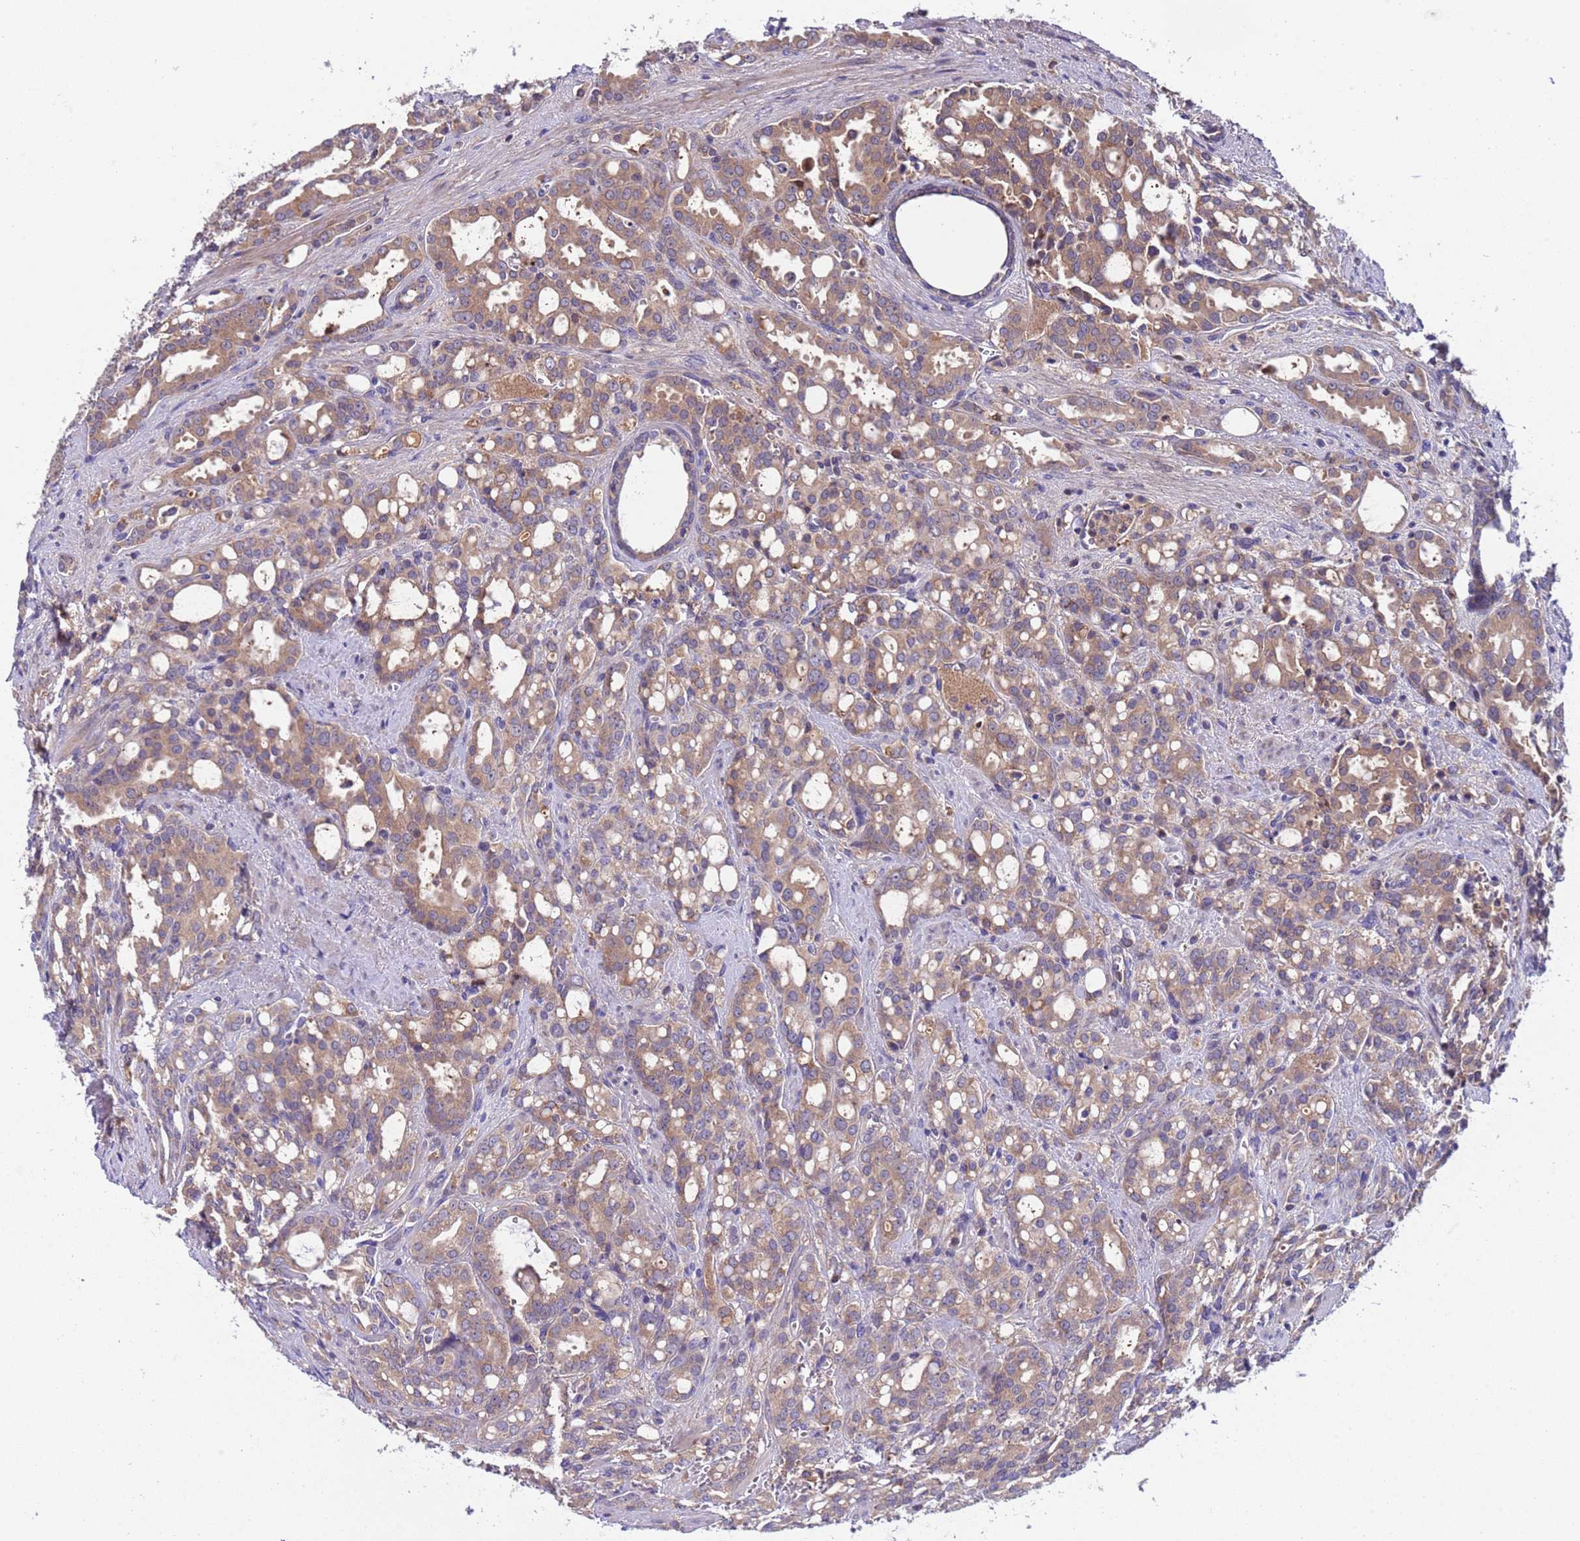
{"staining": {"intensity": "moderate", "quantity": ">75%", "location": "cytoplasmic/membranous"}, "tissue": "prostate cancer", "cell_type": "Tumor cells", "image_type": "cancer", "snomed": [{"axis": "morphology", "description": "Adenocarcinoma, High grade"}, {"axis": "topography", "description": "Prostate"}], "caption": "Immunohistochemistry (IHC) image of human prostate cancer (adenocarcinoma (high-grade)) stained for a protein (brown), which shows medium levels of moderate cytoplasmic/membranous staining in about >75% of tumor cells.", "gene": "PARP16", "patient": {"sex": "male", "age": 72}}